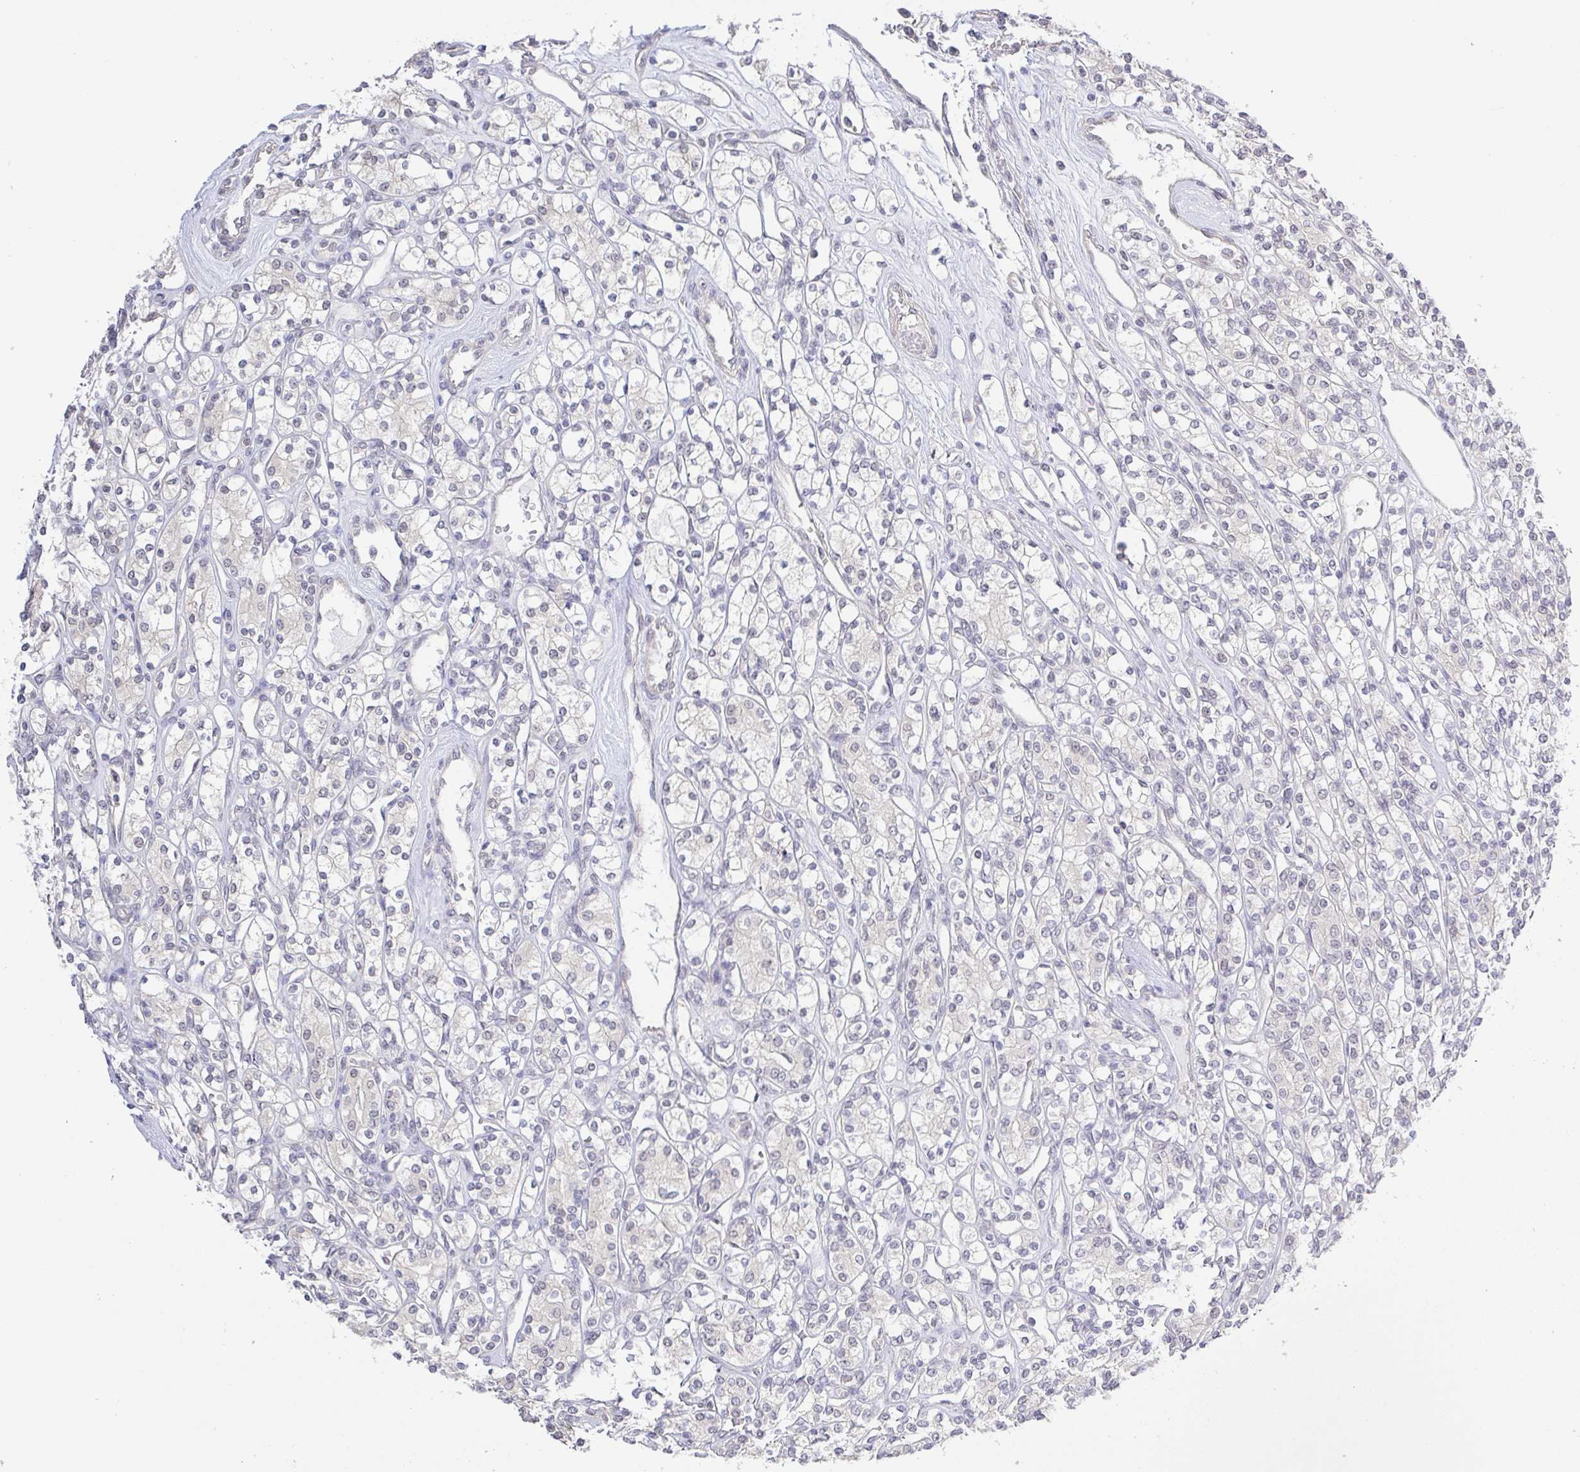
{"staining": {"intensity": "negative", "quantity": "none", "location": "none"}, "tissue": "renal cancer", "cell_type": "Tumor cells", "image_type": "cancer", "snomed": [{"axis": "morphology", "description": "Adenocarcinoma, NOS"}, {"axis": "topography", "description": "Kidney"}], "caption": "A photomicrograph of renal adenocarcinoma stained for a protein demonstrates no brown staining in tumor cells.", "gene": "HYPK", "patient": {"sex": "male", "age": 77}}